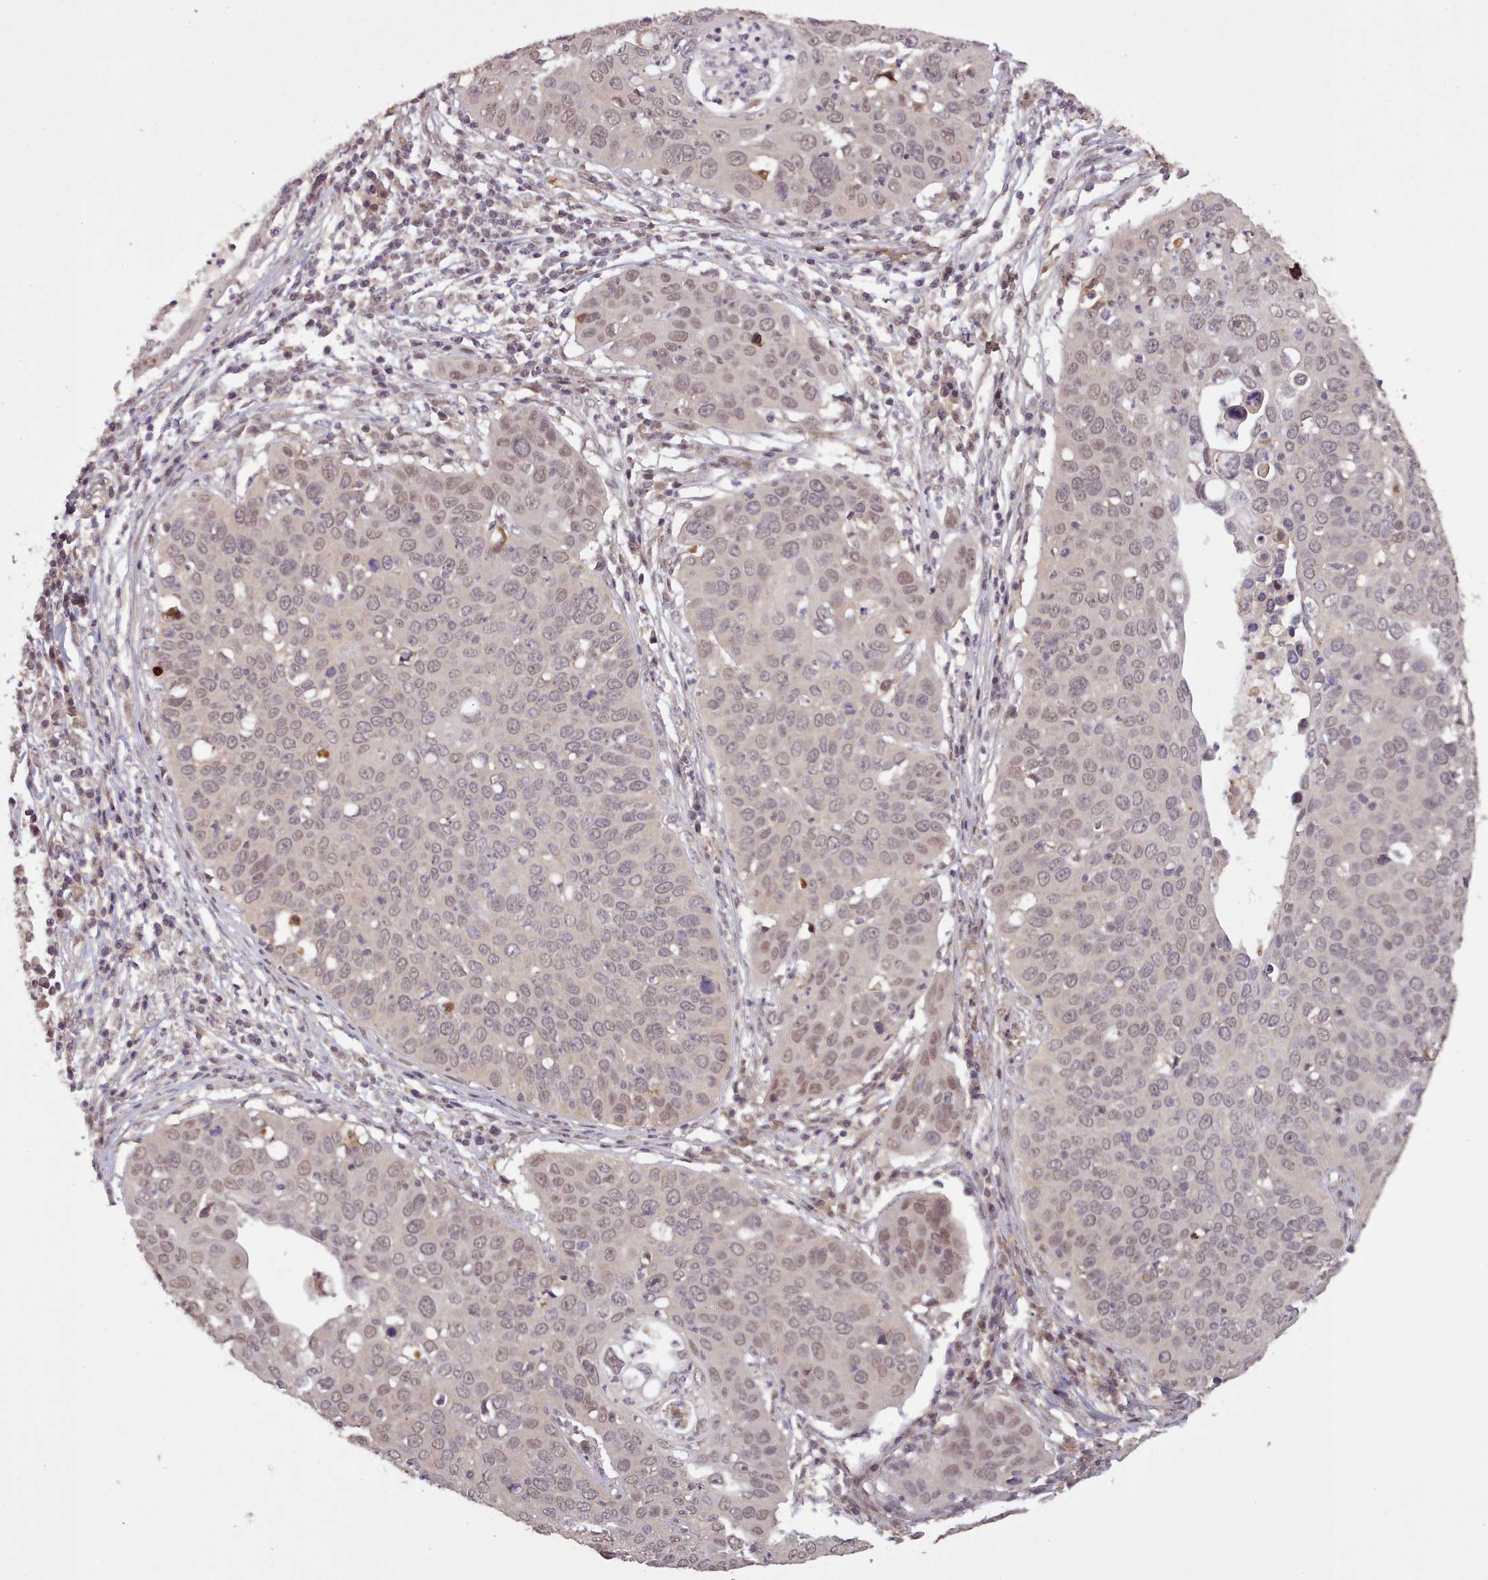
{"staining": {"intensity": "moderate", "quantity": "<25%", "location": "nuclear"}, "tissue": "cervical cancer", "cell_type": "Tumor cells", "image_type": "cancer", "snomed": [{"axis": "morphology", "description": "Squamous cell carcinoma, NOS"}, {"axis": "topography", "description": "Cervix"}], "caption": "Immunohistochemical staining of human cervical cancer (squamous cell carcinoma) reveals low levels of moderate nuclear positivity in approximately <25% of tumor cells.", "gene": "CDC6", "patient": {"sex": "female", "age": 36}}